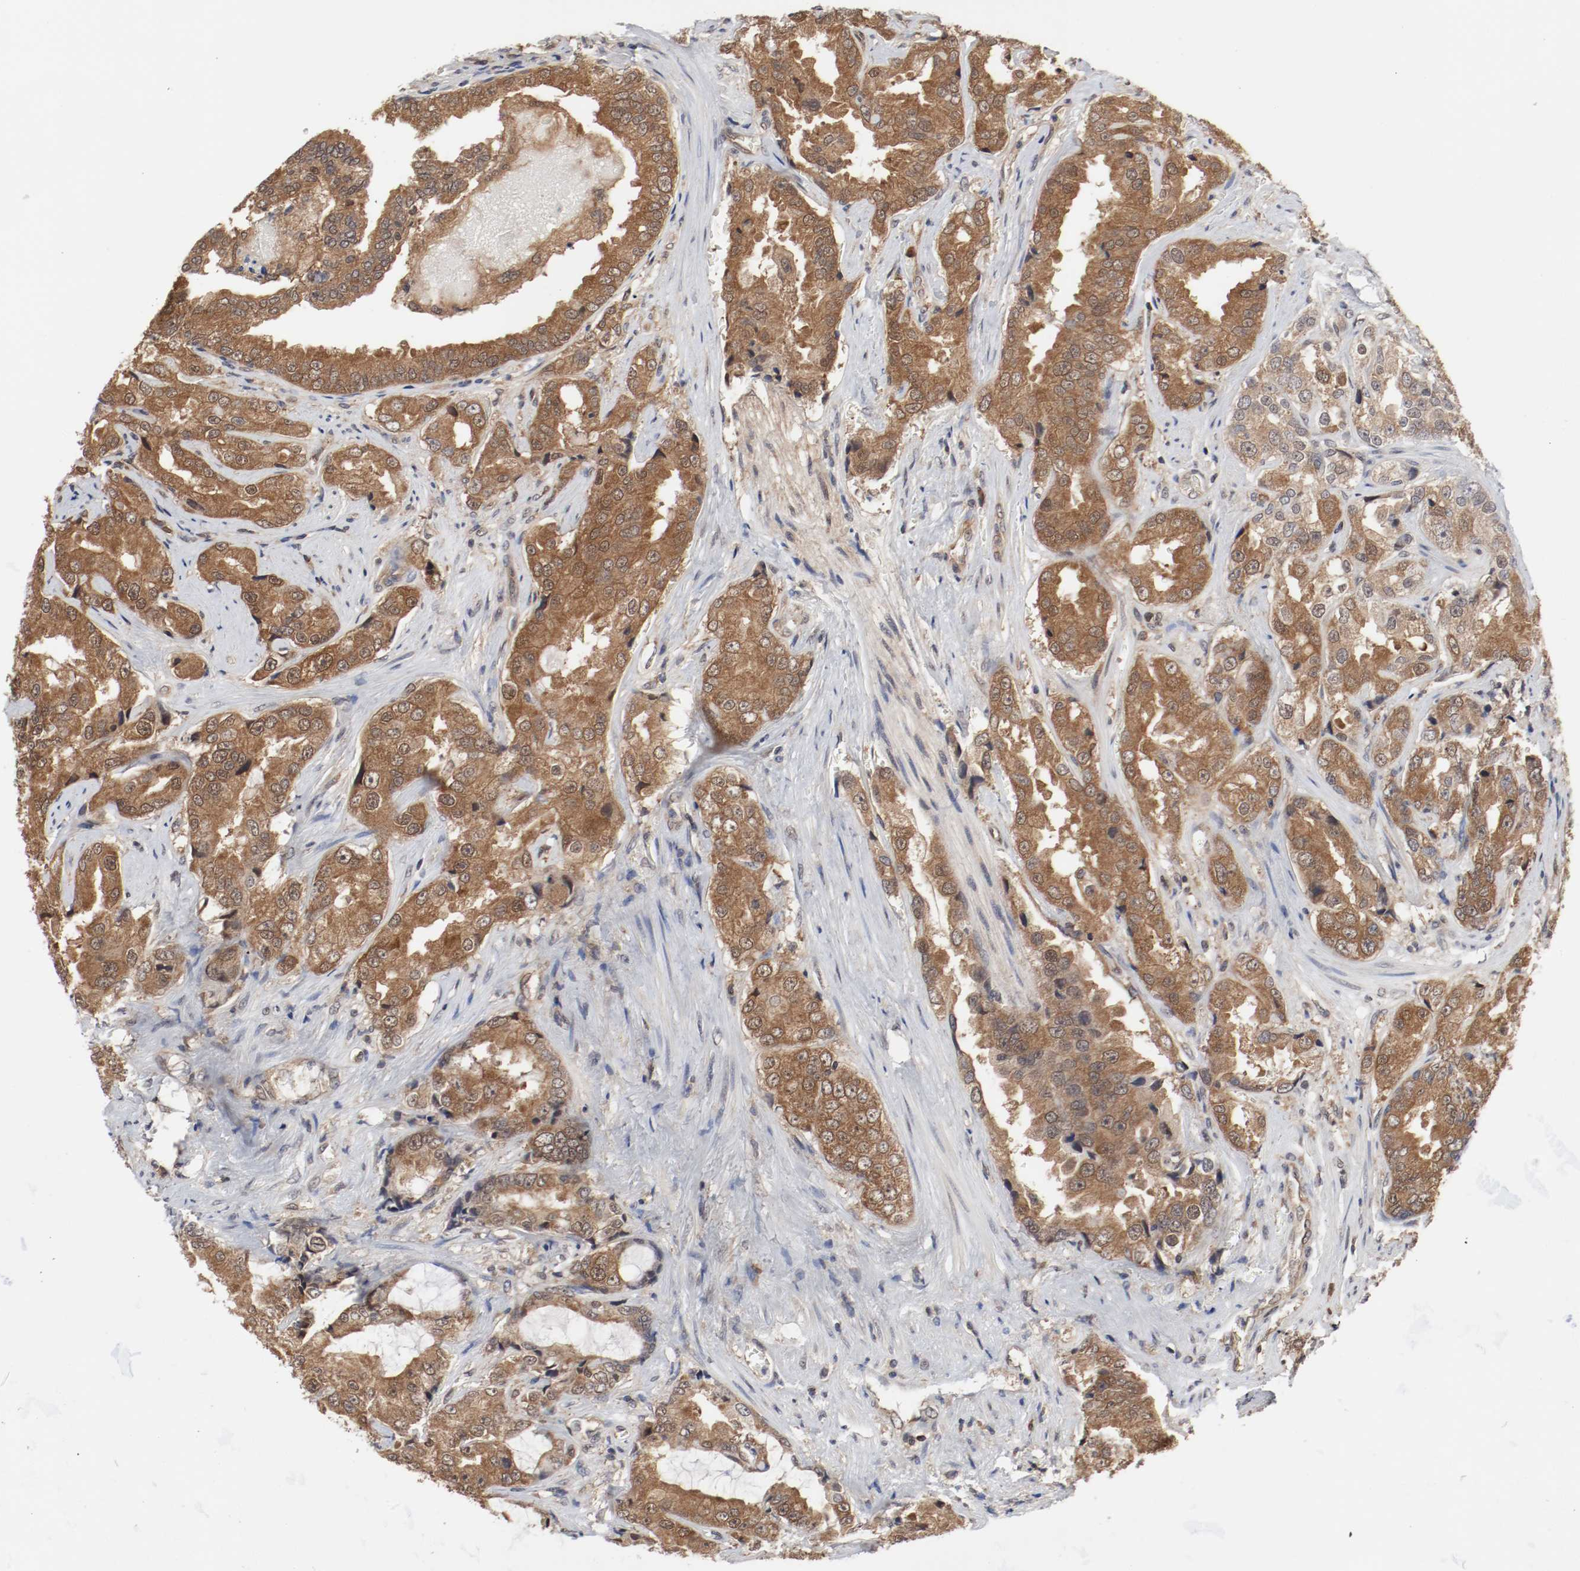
{"staining": {"intensity": "moderate", "quantity": ">75%", "location": "cytoplasmic/membranous"}, "tissue": "prostate cancer", "cell_type": "Tumor cells", "image_type": "cancer", "snomed": [{"axis": "morphology", "description": "Adenocarcinoma, High grade"}, {"axis": "topography", "description": "Prostate"}], "caption": "Adenocarcinoma (high-grade) (prostate) was stained to show a protein in brown. There is medium levels of moderate cytoplasmic/membranous positivity in approximately >75% of tumor cells. (DAB IHC, brown staining for protein, blue staining for nuclei).", "gene": "AFG3L2", "patient": {"sex": "male", "age": 73}}